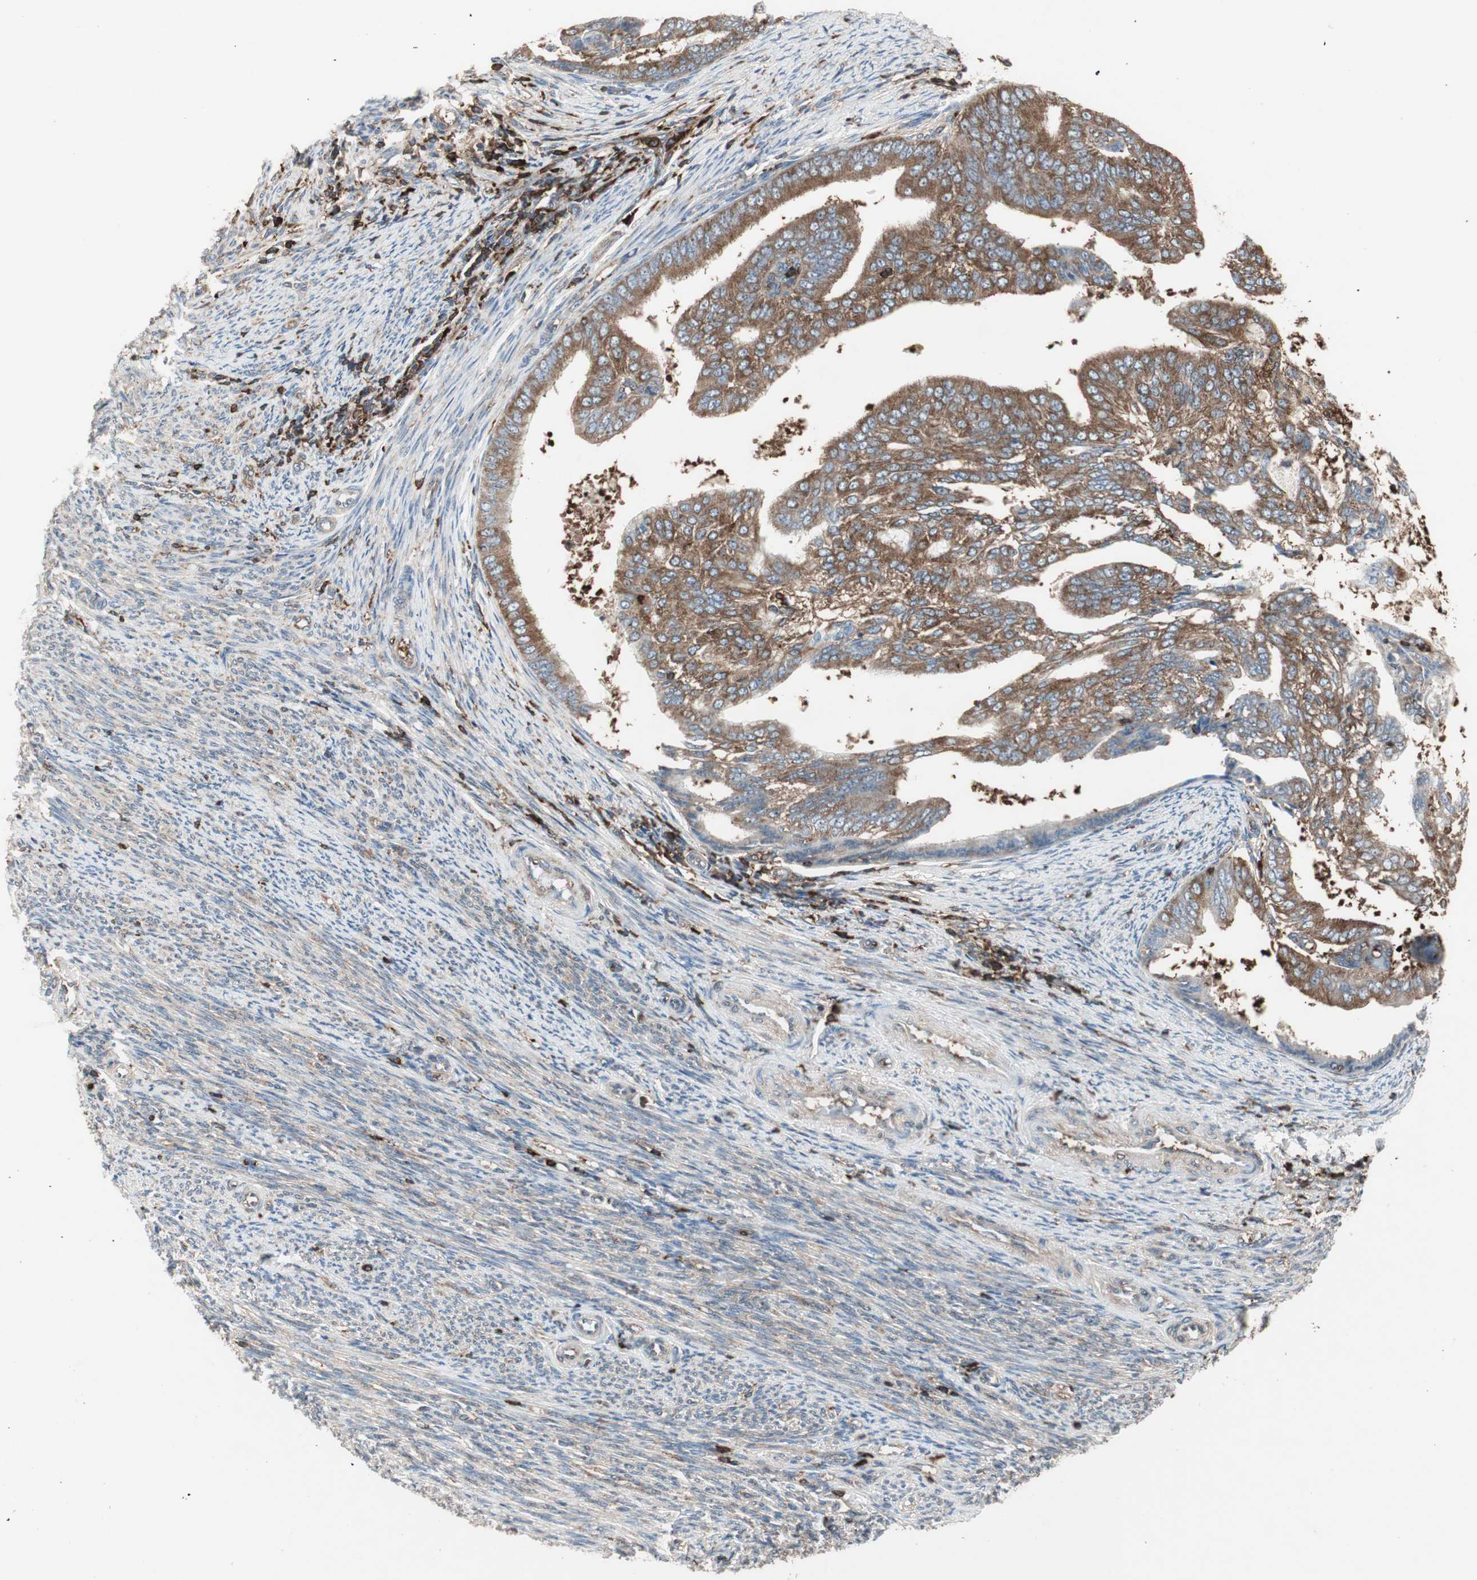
{"staining": {"intensity": "strong", "quantity": ">75%", "location": "cytoplasmic/membranous"}, "tissue": "endometrial cancer", "cell_type": "Tumor cells", "image_type": "cancer", "snomed": [{"axis": "morphology", "description": "Adenocarcinoma, NOS"}, {"axis": "topography", "description": "Endometrium"}], "caption": "A micrograph showing strong cytoplasmic/membranous positivity in about >75% of tumor cells in endometrial adenocarcinoma, as visualized by brown immunohistochemical staining.", "gene": "MMP3", "patient": {"sex": "female", "age": 58}}